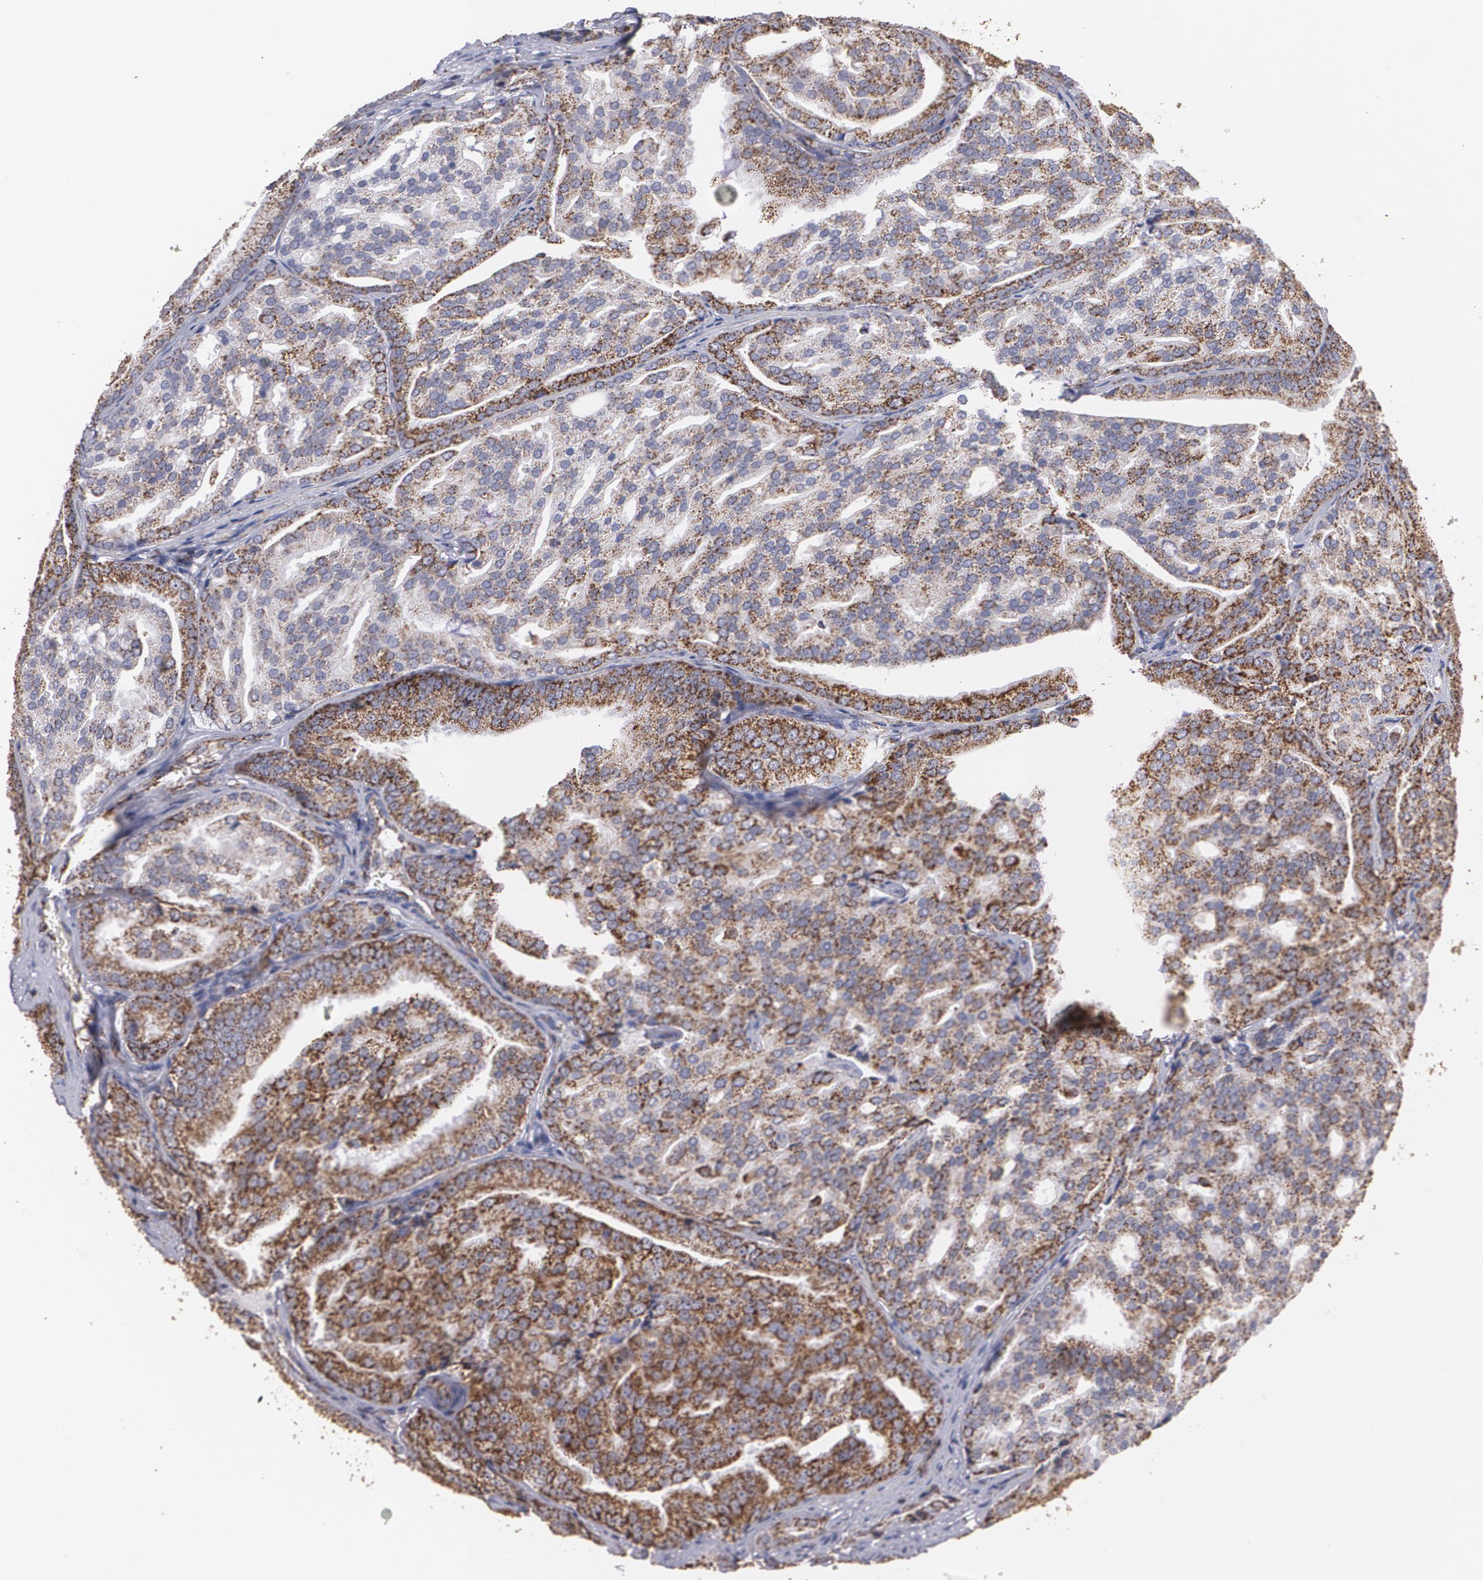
{"staining": {"intensity": "strong", "quantity": ">75%", "location": "cytoplasmic/membranous"}, "tissue": "prostate cancer", "cell_type": "Tumor cells", "image_type": "cancer", "snomed": [{"axis": "morphology", "description": "Adenocarcinoma, High grade"}, {"axis": "topography", "description": "Prostate"}], "caption": "The immunohistochemical stain shows strong cytoplasmic/membranous staining in tumor cells of prostate cancer tissue.", "gene": "HSPD1", "patient": {"sex": "male", "age": 64}}